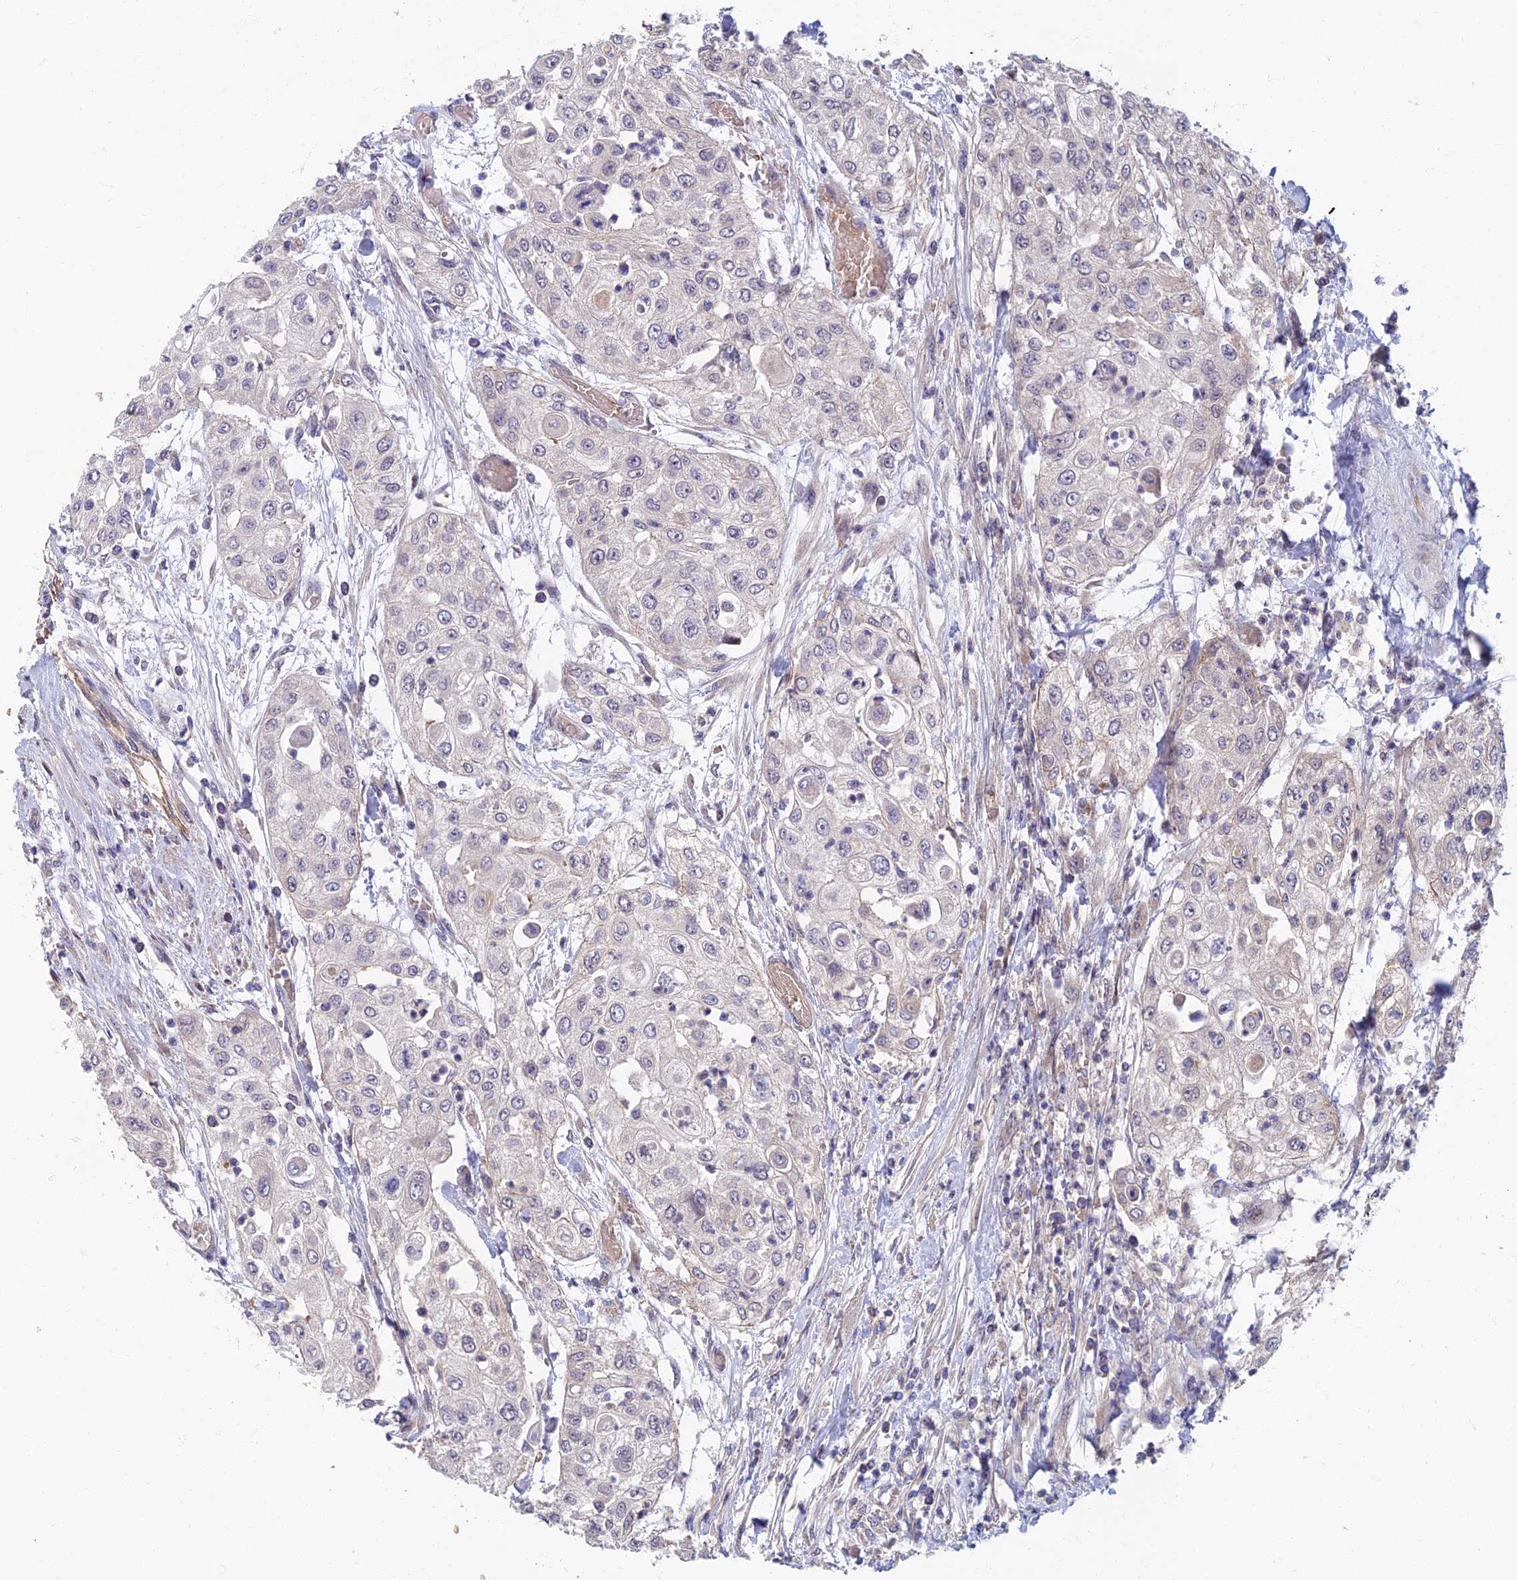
{"staining": {"intensity": "negative", "quantity": "none", "location": "none"}, "tissue": "urothelial cancer", "cell_type": "Tumor cells", "image_type": "cancer", "snomed": [{"axis": "morphology", "description": "Urothelial carcinoma, High grade"}, {"axis": "topography", "description": "Urinary bladder"}], "caption": "Histopathology image shows no protein staining in tumor cells of high-grade urothelial carcinoma tissue. The staining was performed using DAB to visualize the protein expression in brown, while the nuclei were stained in blue with hematoxylin (Magnification: 20x).", "gene": "RHBDL2", "patient": {"sex": "female", "age": 79}}